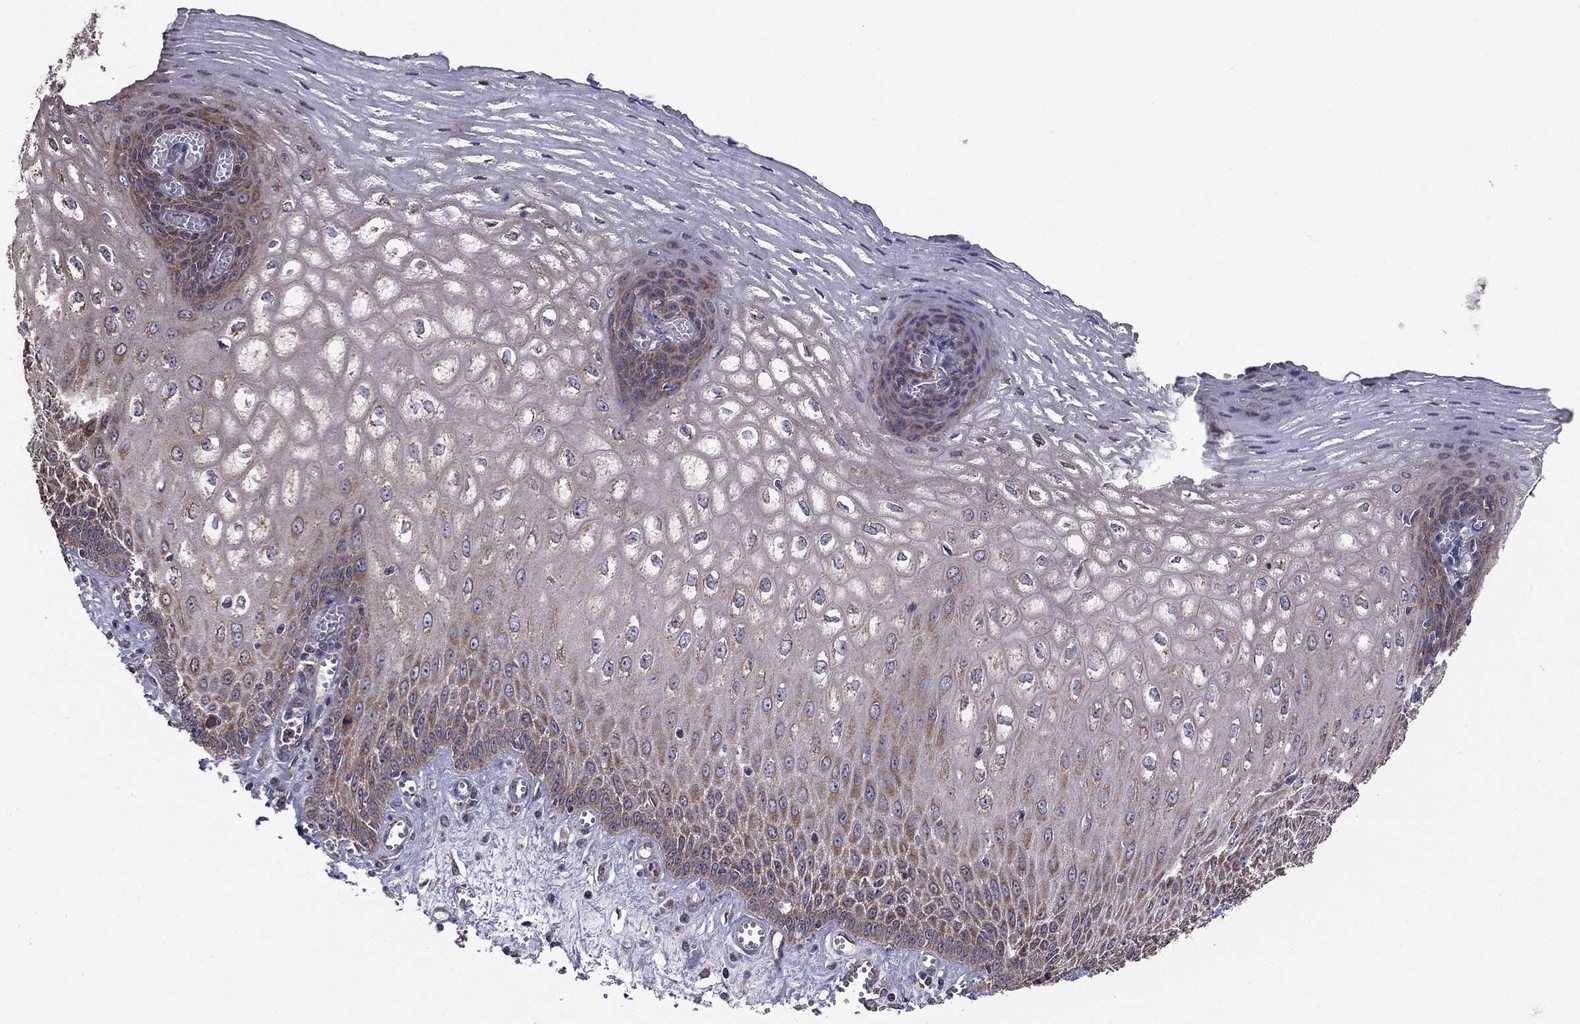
{"staining": {"intensity": "moderate", "quantity": "<25%", "location": "cytoplasmic/membranous"}, "tissue": "esophagus", "cell_type": "Squamous epithelial cells", "image_type": "normal", "snomed": [{"axis": "morphology", "description": "Normal tissue, NOS"}, {"axis": "topography", "description": "Esophagus"}], "caption": "Normal esophagus was stained to show a protein in brown. There is low levels of moderate cytoplasmic/membranous positivity in about <25% of squamous epithelial cells. The staining was performed using DAB to visualize the protein expression in brown, while the nuclei were stained in blue with hematoxylin (Magnification: 20x).", "gene": "NKIRAS1", "patient": {"sex": "male", "age": 58}}